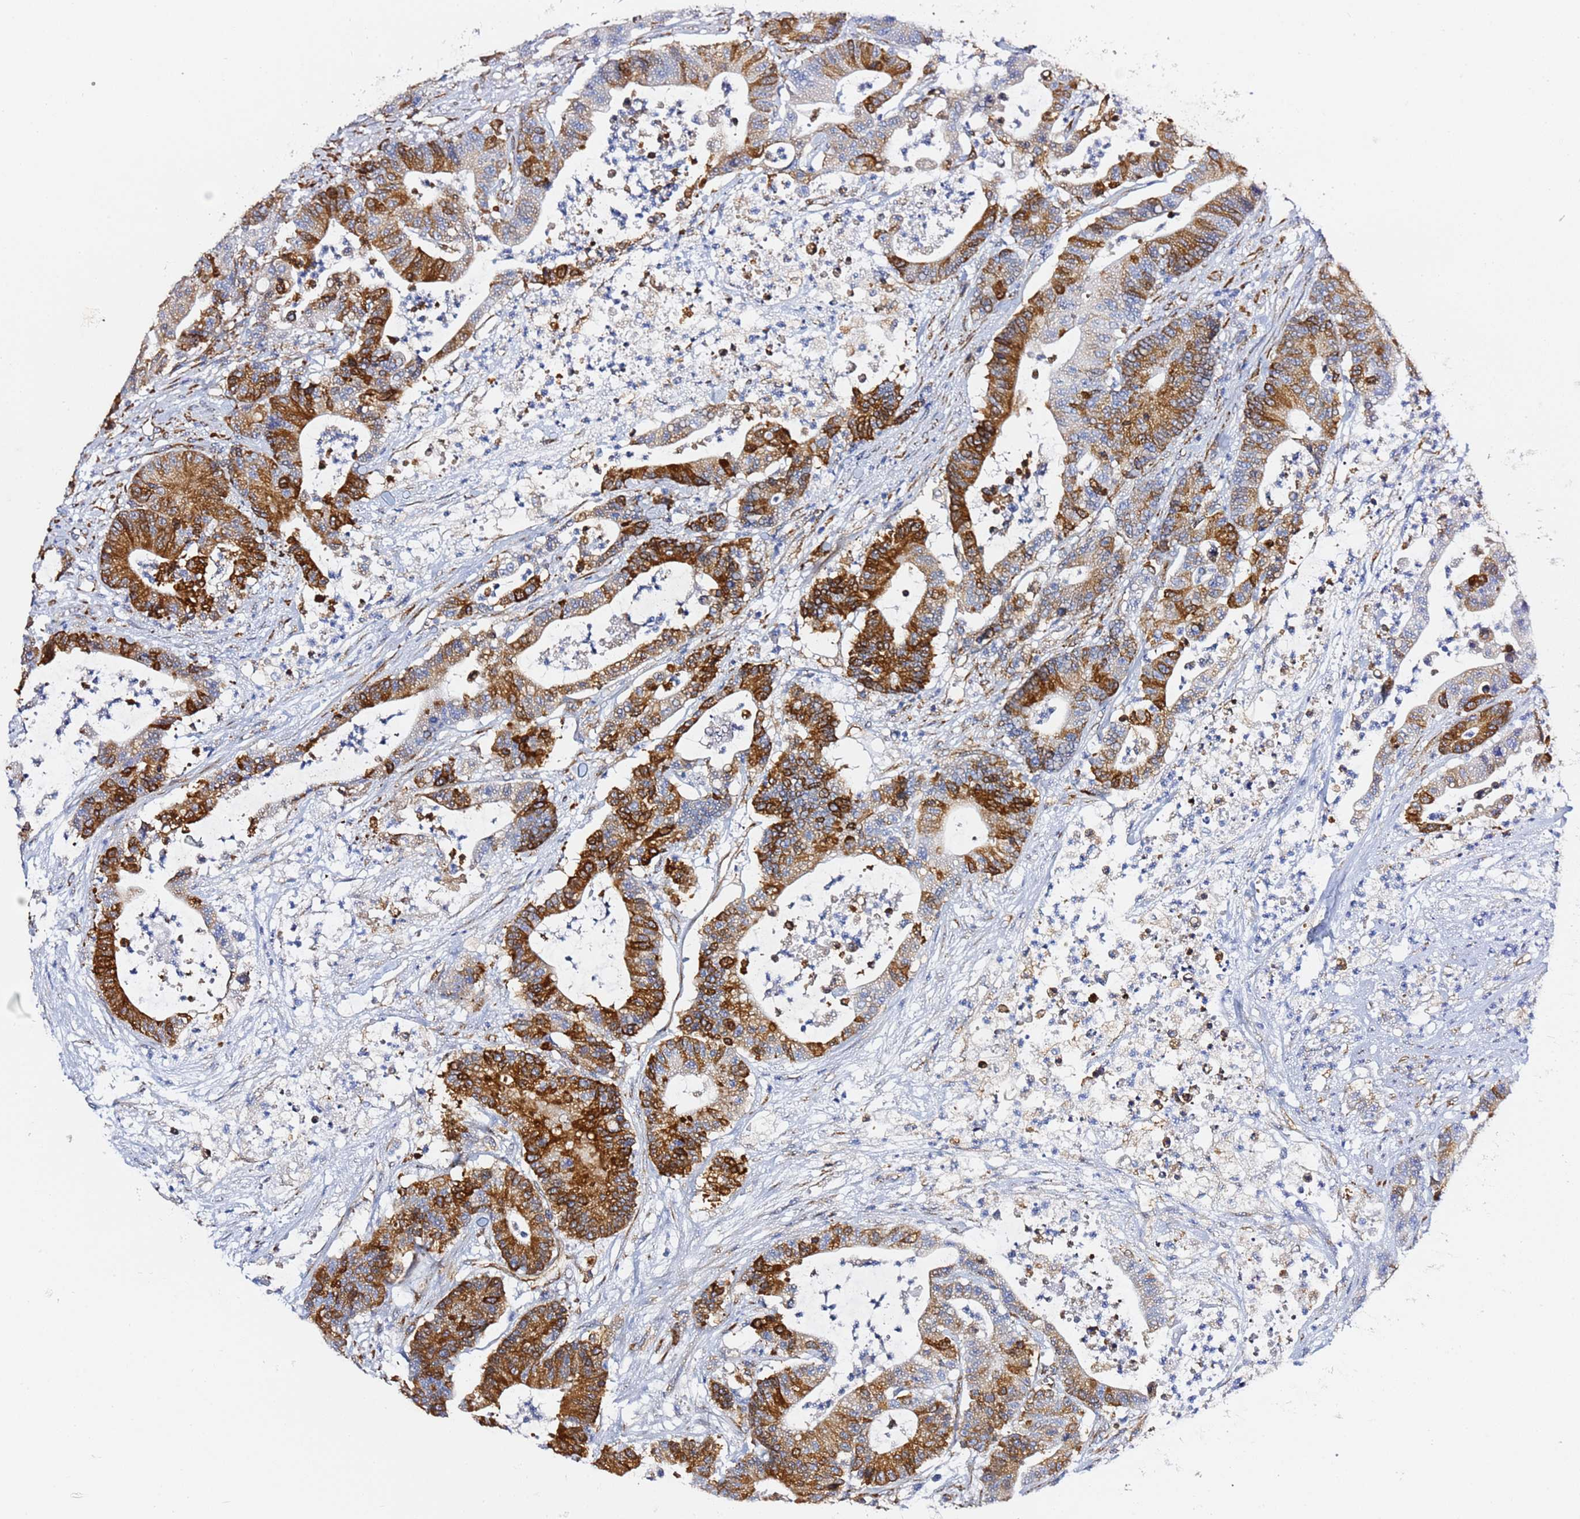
{"staining": {"intensity": "strong", "quantity": "25%-75%", "location": "cytoplasmic/membranous"}, "tissue": "colorectal cancer", "cell_type": "Tumor cells", "image_type": "cancer", "snomed": [{"axis": "morphology", "description": "Adenocarcinoma, NOS"}, {"axis": "topography", "description": "Colon"}], "caption": "The histopathology image shows a brown stain indicating the presence of a protein in the cytoplasmic/membranous of tumor cells in colorectal cancer (adenocarcinoma). (IHC, brightfield microscopy, high magnification).", "gene": "GDAP2", "patient": {"sex": "female", "age": 84}}